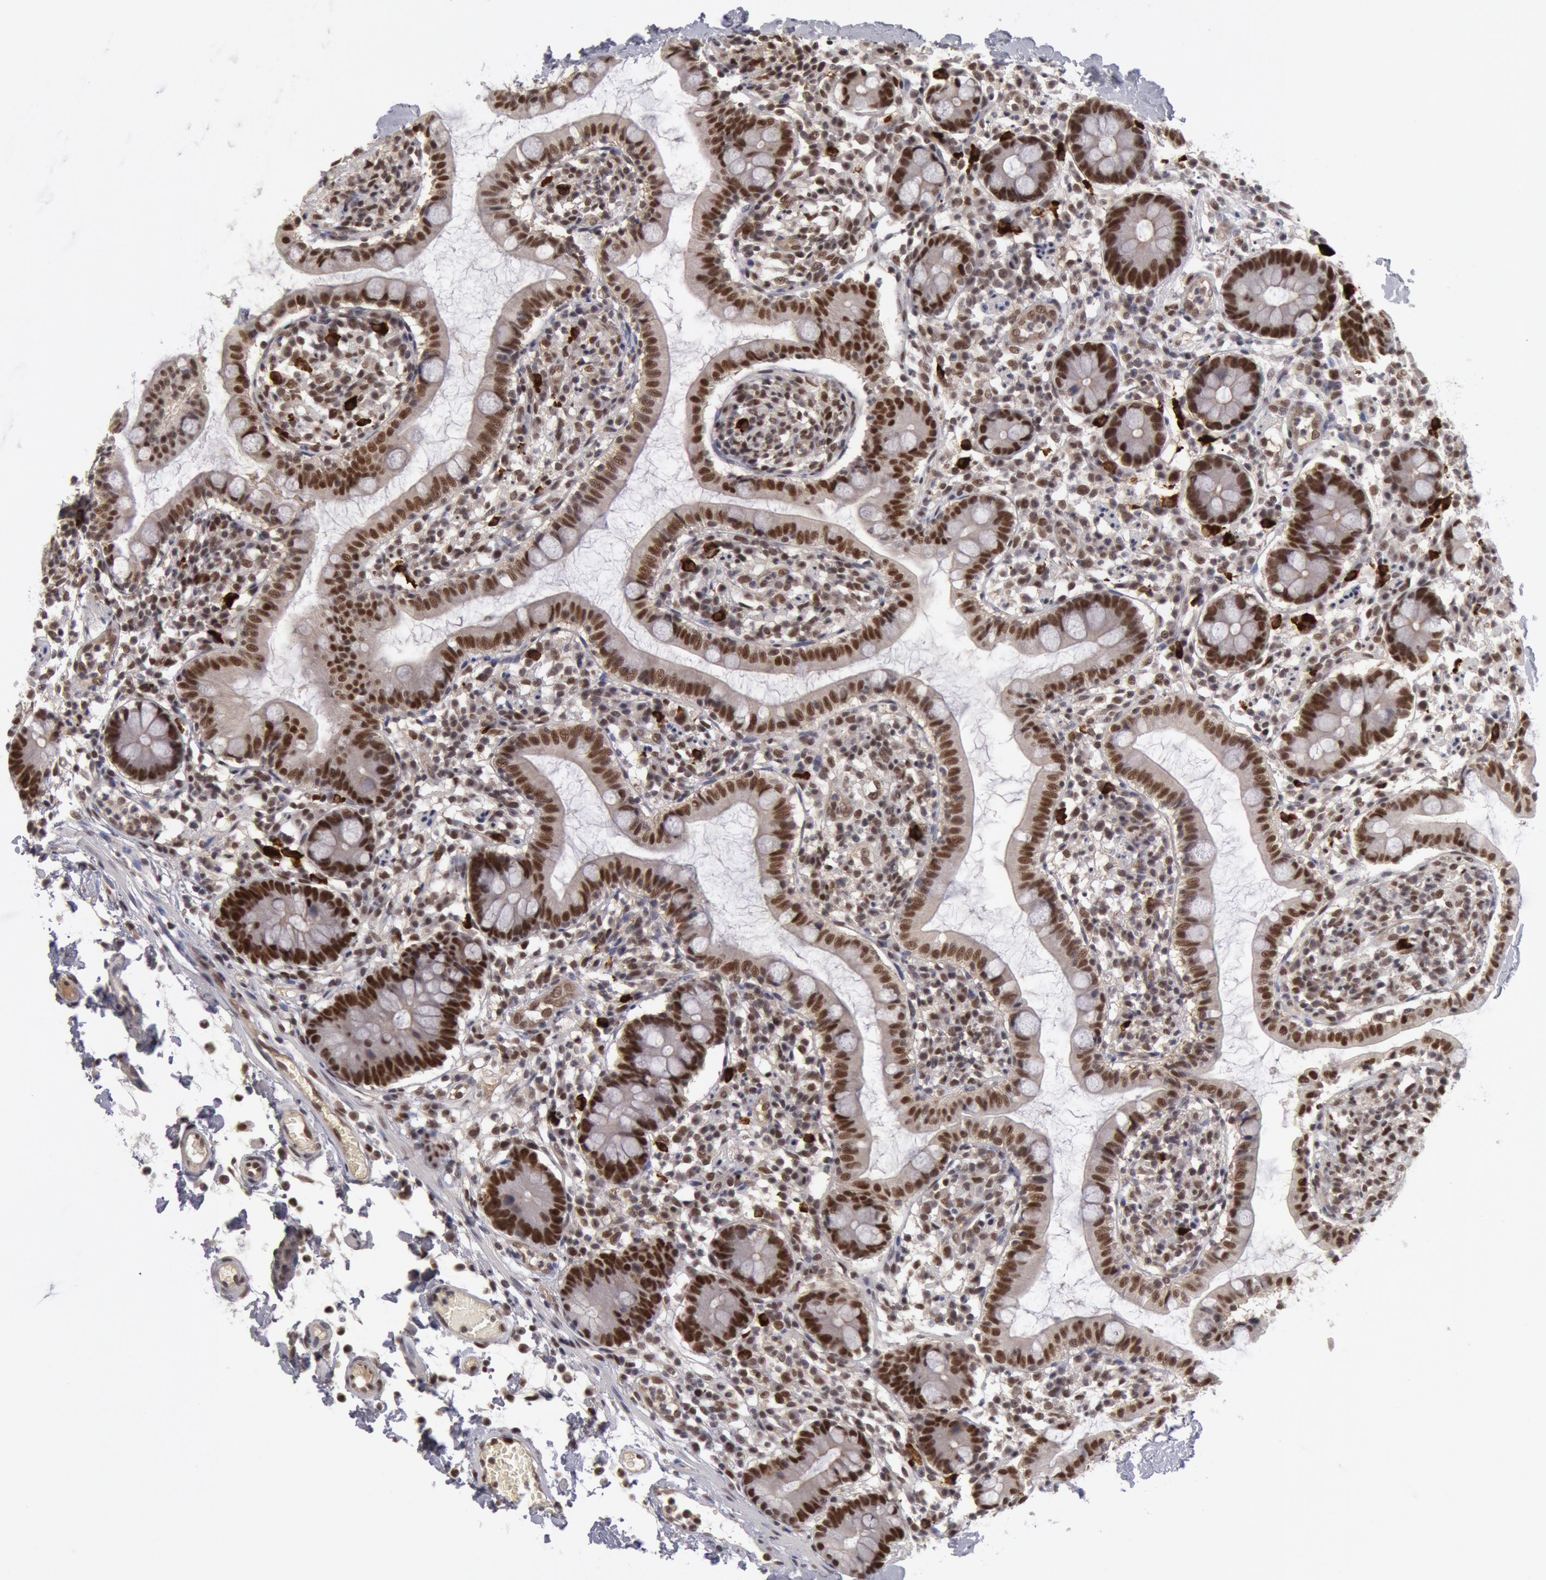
{"staining": {"intensity": "strong", "quantity": ">75%", "location": "nuclear"}, "tissue": "small intestine", "cell_type": "Glandular cells", "image_type": "normal", "snomed": [{"axis": "morphology", "description": "Normal tissue, NOS"}, {"axis": "topography", "description": "Small intestine"}], "caption": "Protein expression analysis of normal small intestine displays strong nuclear positivity in approximately >75% of glandular cells.", "gene": "PPP4R3B", "patient": {"sex": "female", "age": 61}}